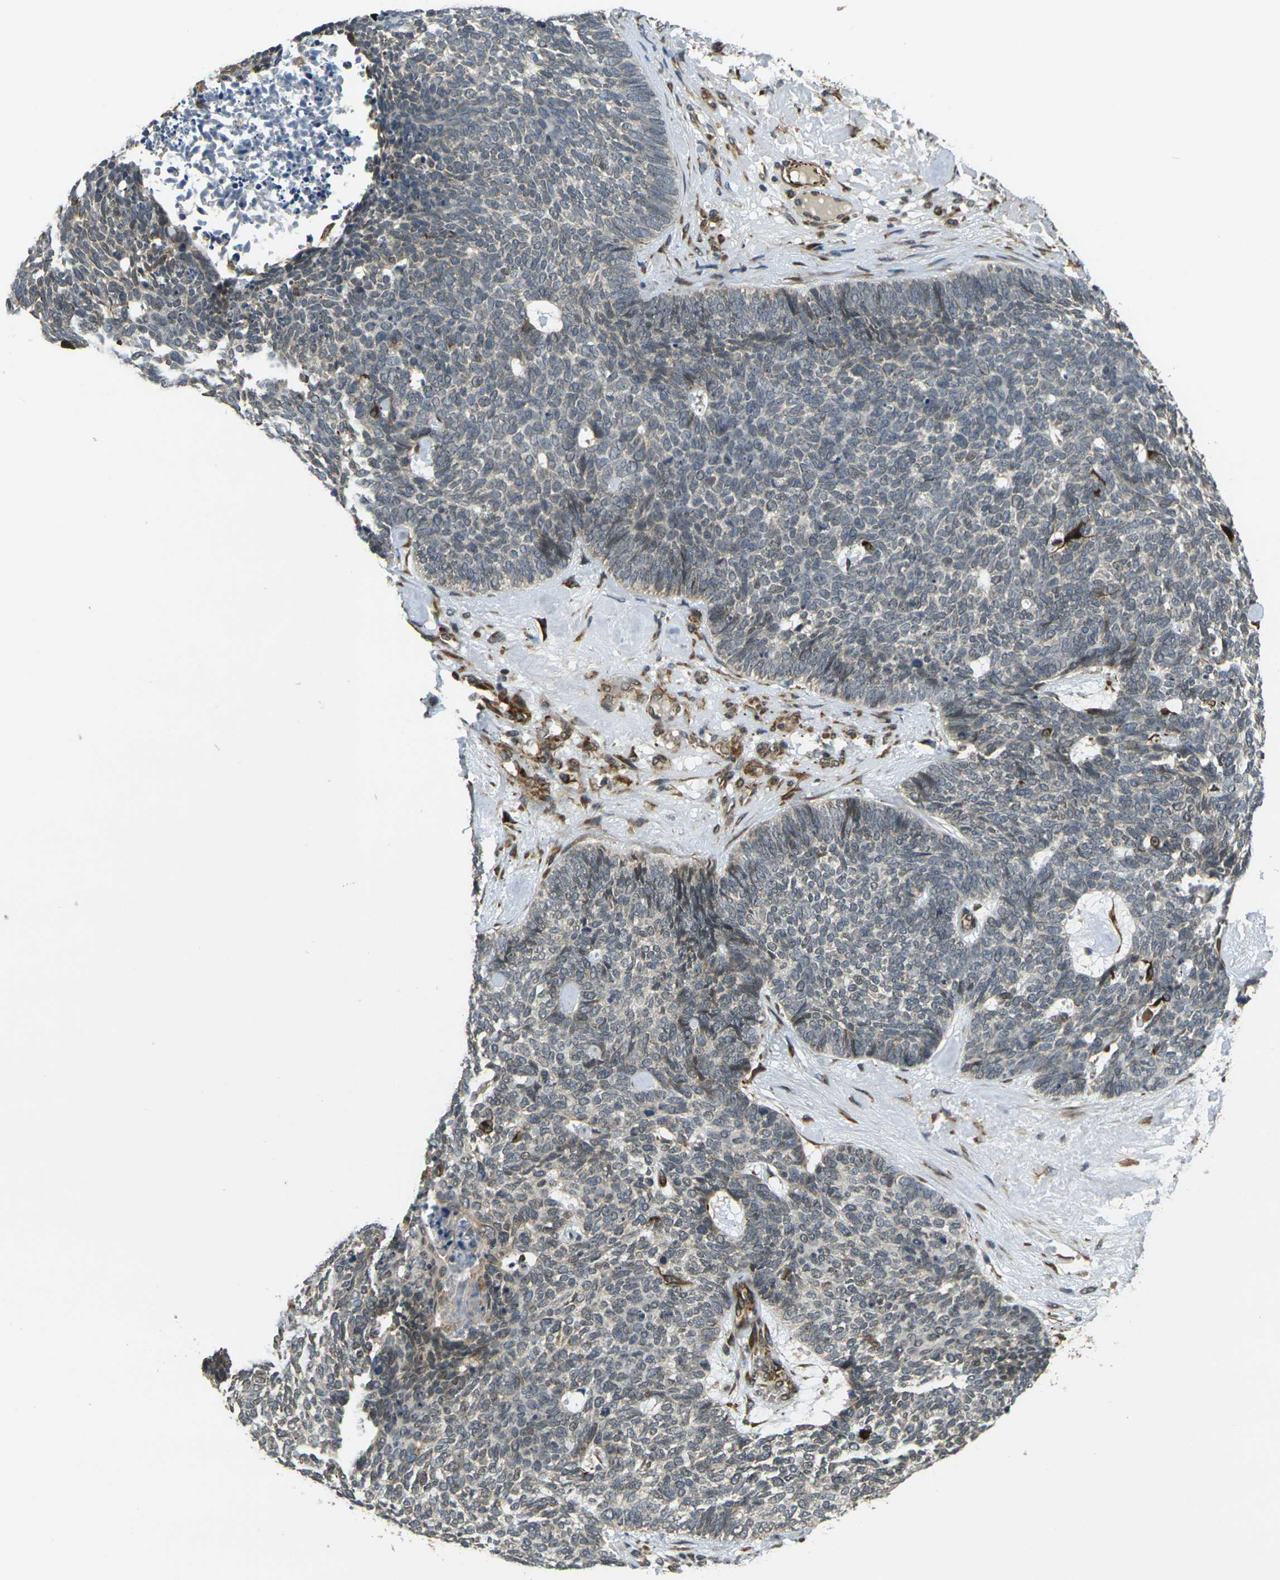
{"staining": {"intensity": "negative", "quantity": "none", "location": "none"}, "tissue": "skin cancer", "cell_type": "Tumor cells", "image_type": "cancer", "snomed": [{"axis": "morphology", "description": "Basal cell carcinoma"}, {"axis": "topography", "description": "Skin"}], "caption": "The histopathology image demonstrates no staining of tumor cells in skin basal cell carcinoma.", "gene": "FUT11", "patient": {"sex": "female", "age": 84}}